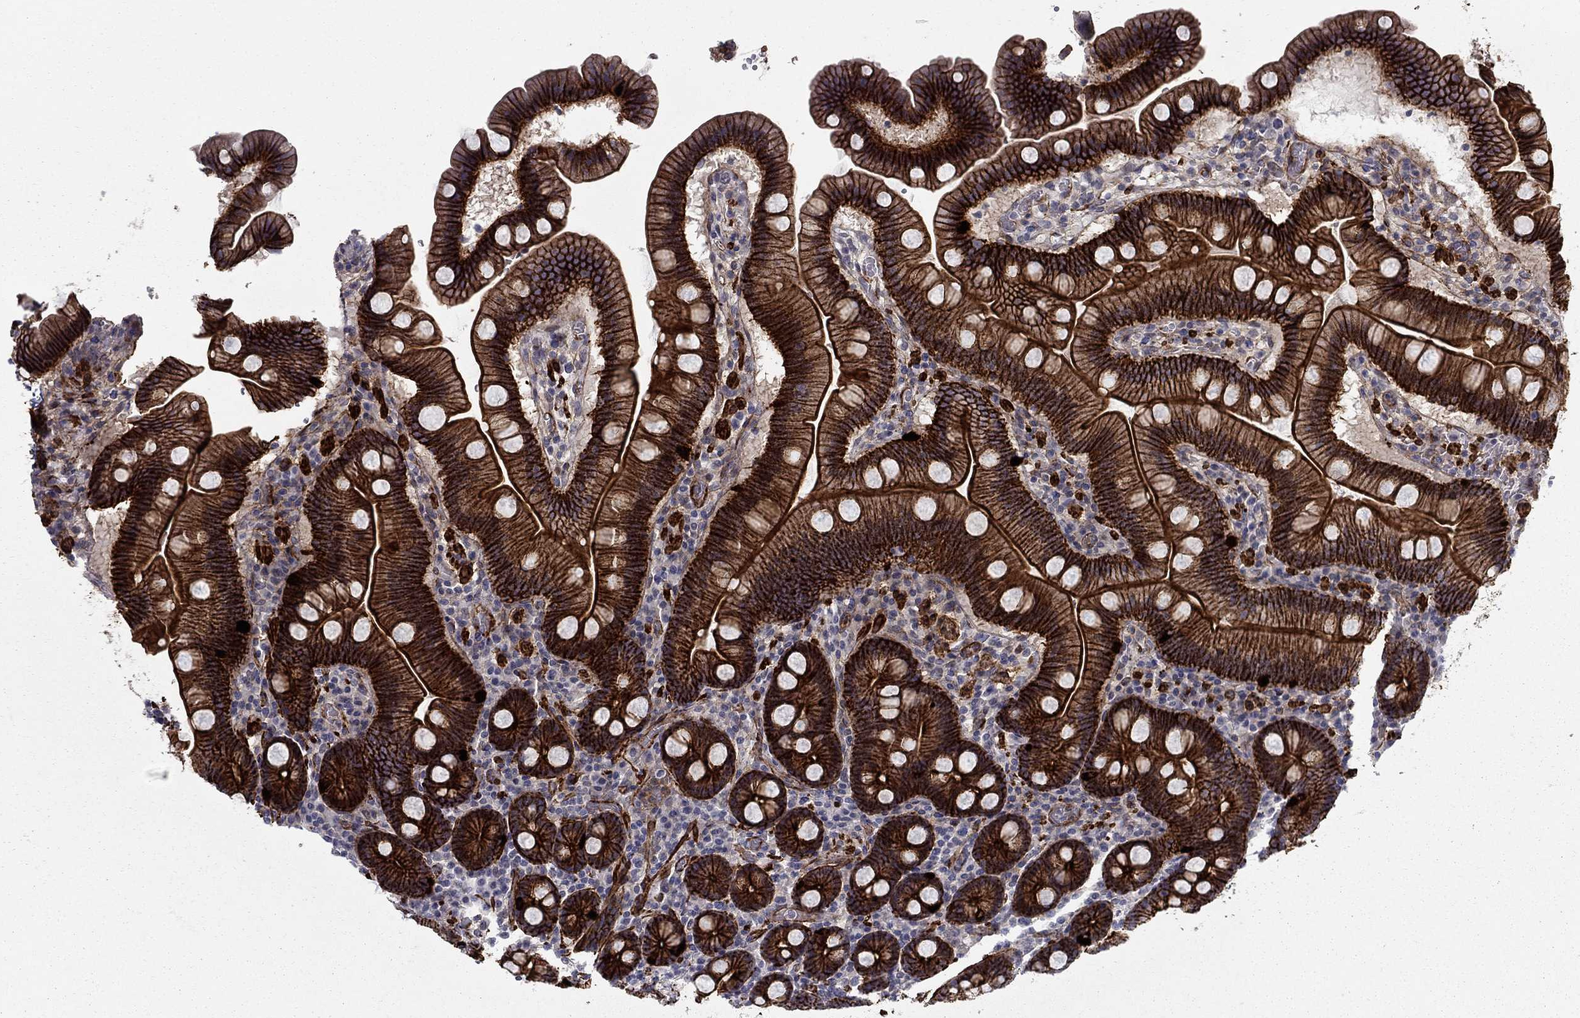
{"staining": {"intensity": "strong", "quantity": ">75%", "location": "cytoplasmic/membranous"}, "tissue": "duodenum", "cell_type": "Glandular cells", "image_type": "normal", "snomed": [{"axis": "morphology", "description": "Normal tissue, NOS"}, {"axis": "topography", "description": "Duodenum"}], "caption": "The histopathology image exhibits immunohistochemical staining of benign duodenum. There is strong cytoplasmic/membranous expression is present in approximately >75% of glandular cells. Nuclei are stained in blue.", "gene": "KRBA1", "patient": {"sex": "male", "age": 59}}